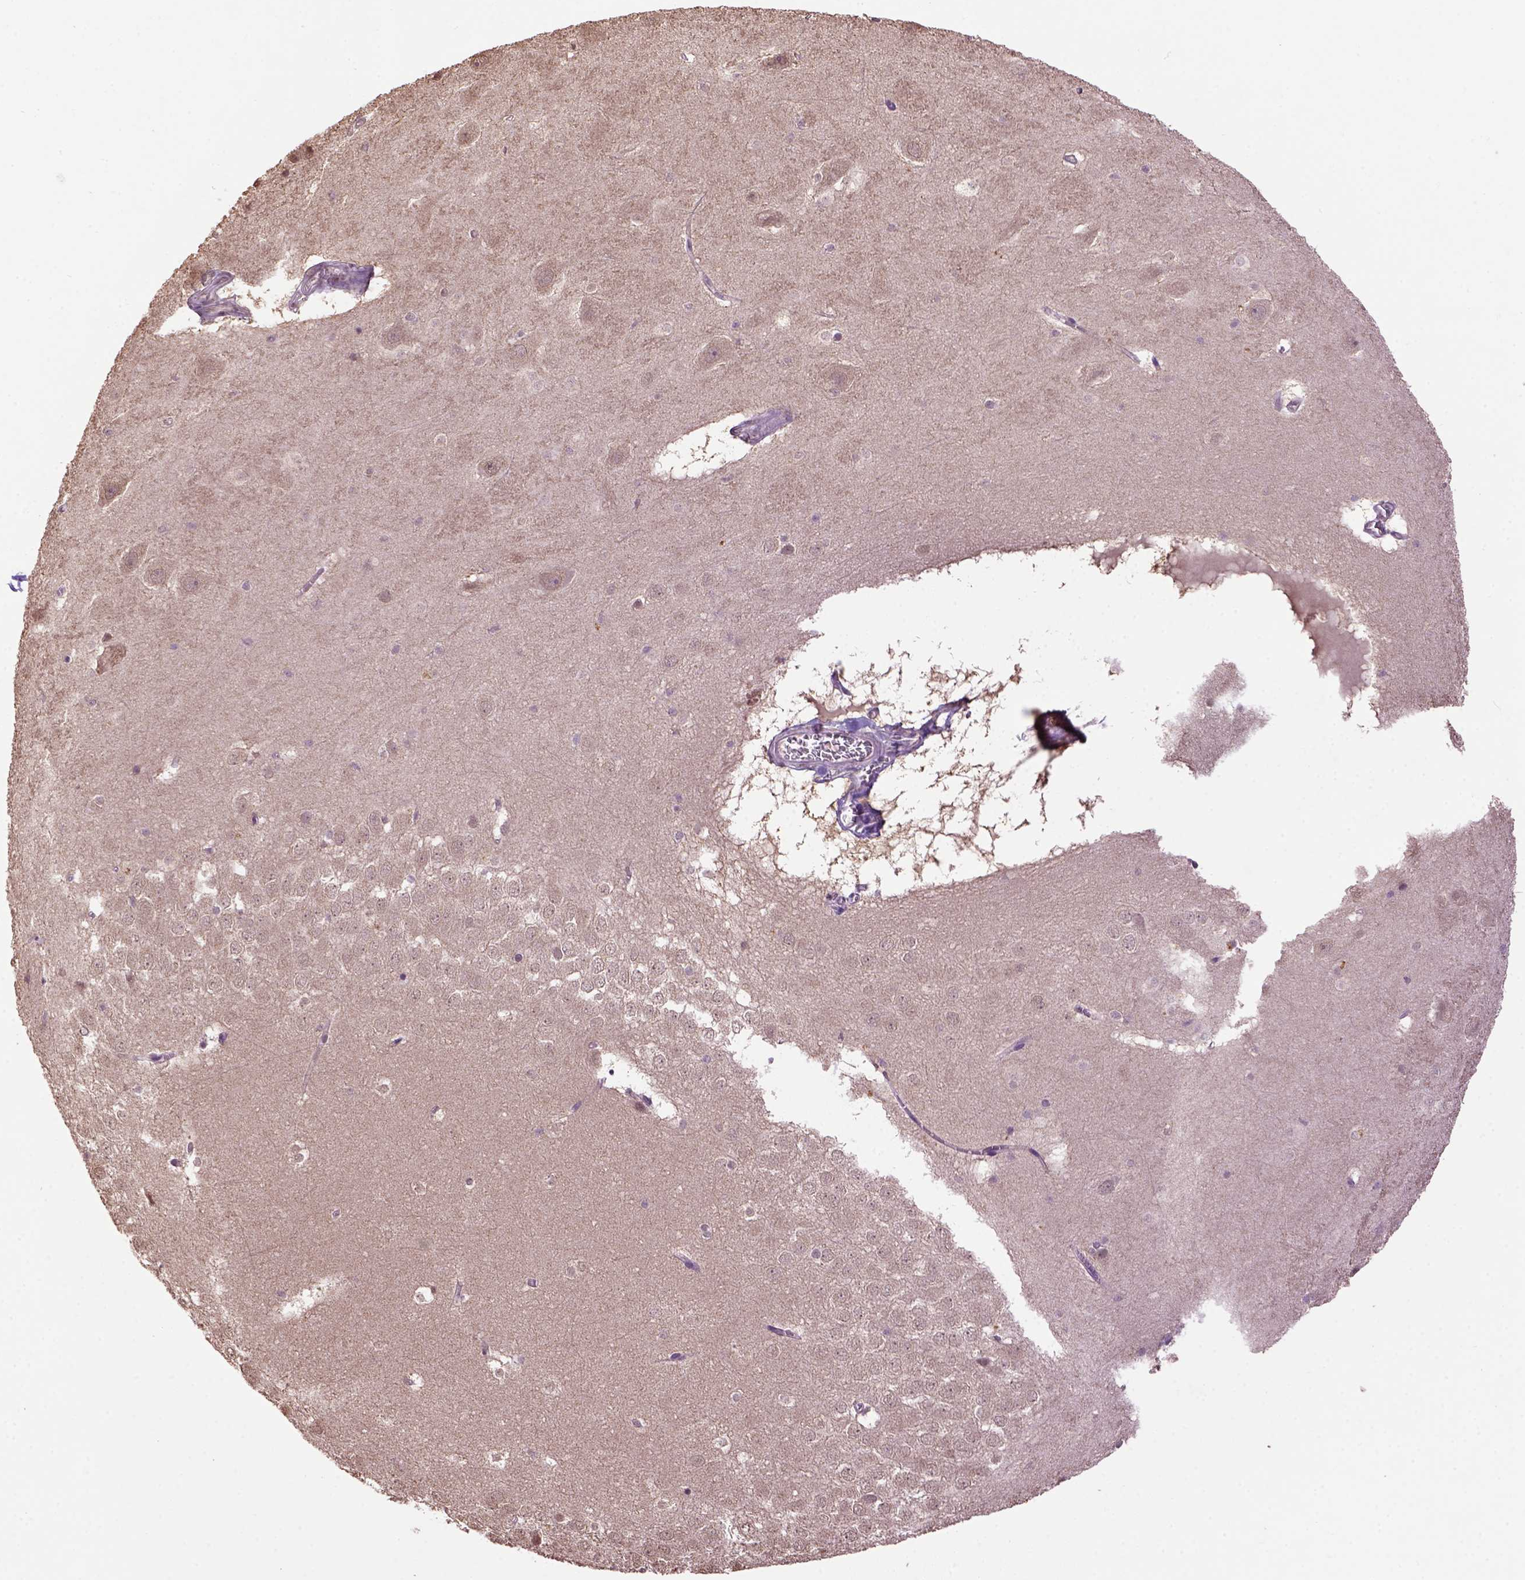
{"staining": {"intensity": "negative", "quantity": "none", "location": "none"}, "tissue": "hippocampus", "cell_type": "Glial cells", "image_type": "normal", "snomed": [{"axis": "morphology", "description": "Normal tissue, NOS"}, {"axis": "topography", "description": "Hippocampus"}], "caption": "Protein analysis of benign hippocampus reveals no significant staining in glial cells. (DAB (3,3'-diaminobenzidine) IHC, high magnification).", "gene": "WDR17", "patient": {"sex": "male", "age": 45}}